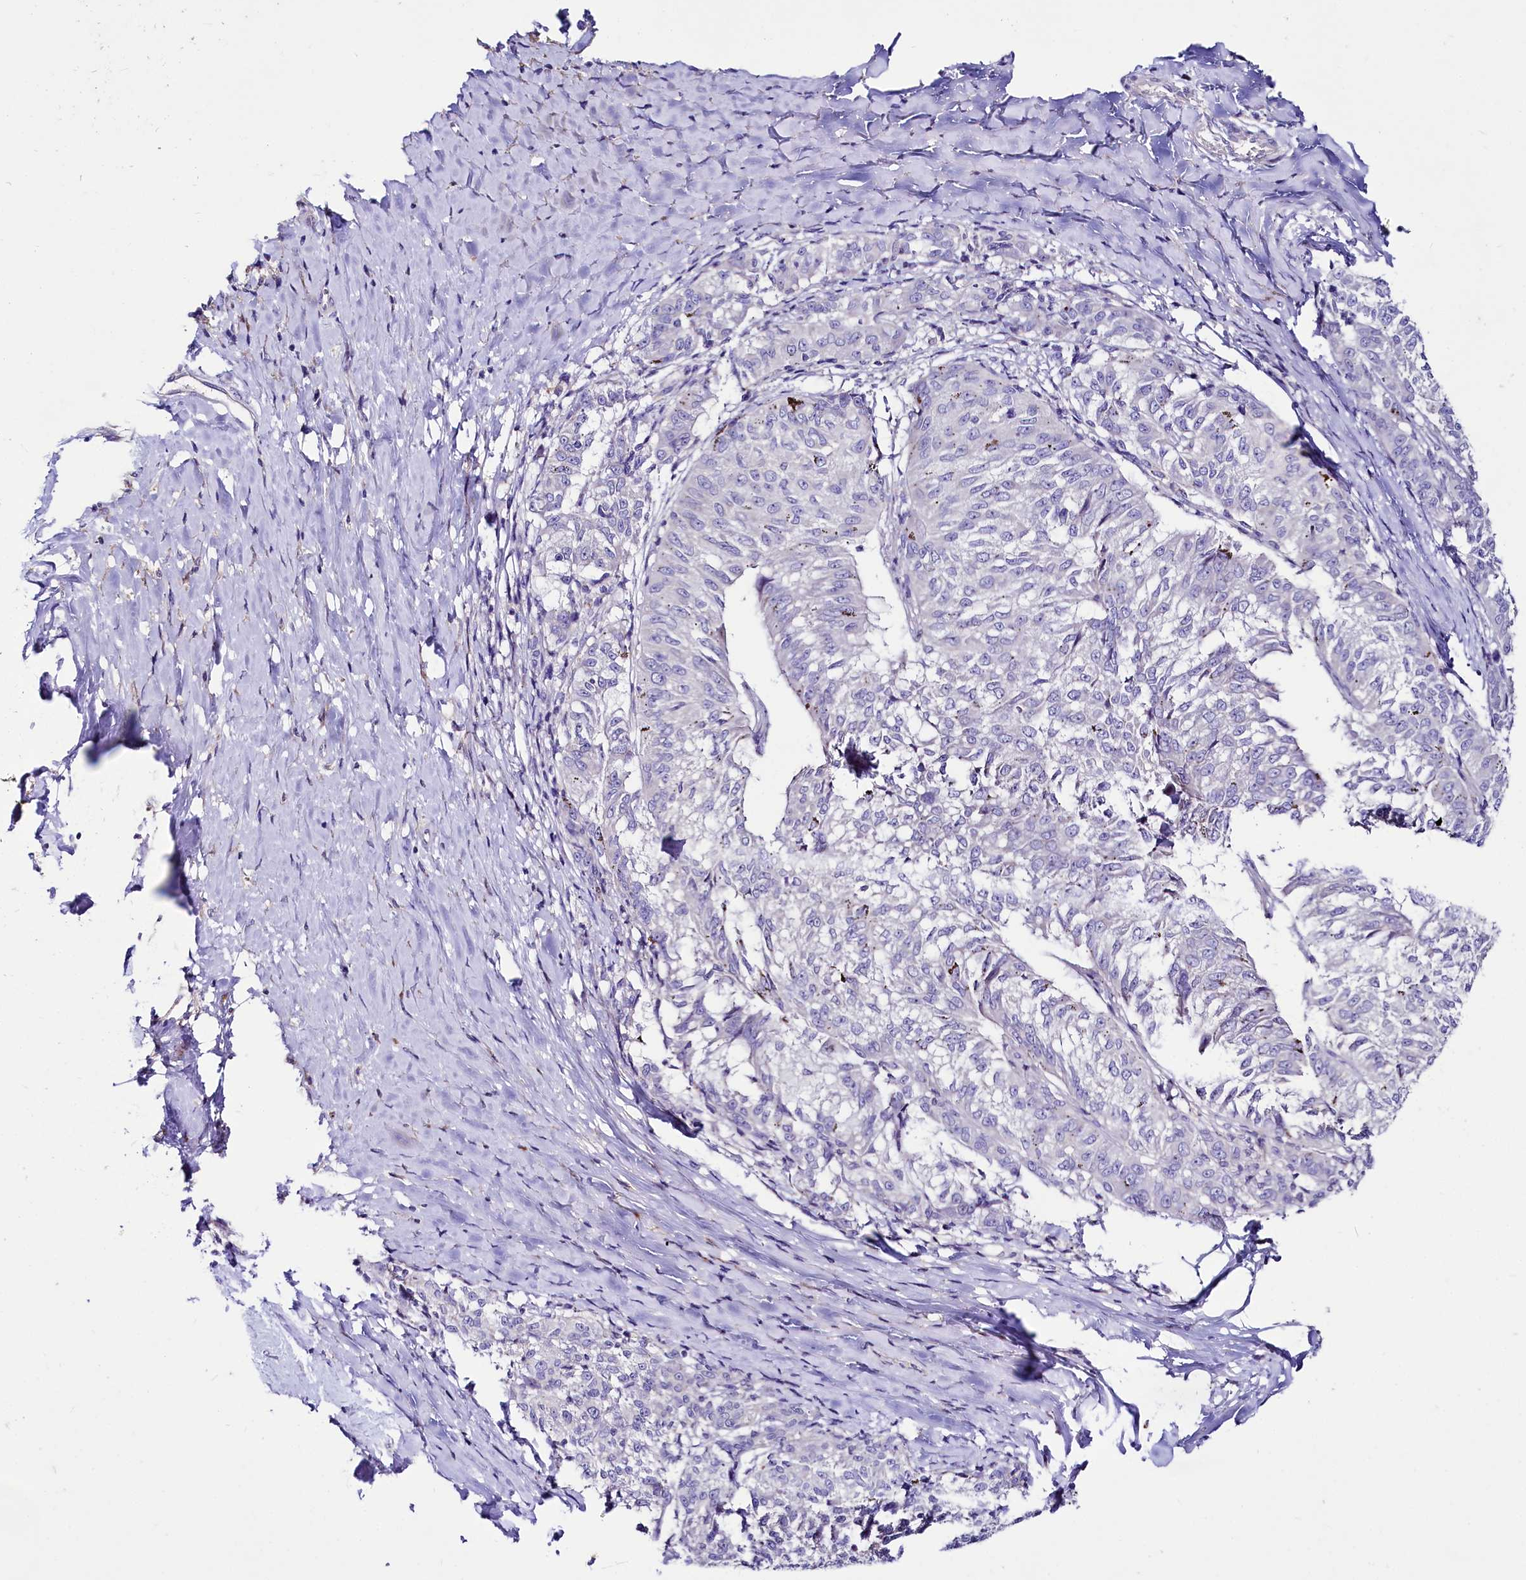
{"staining": {"intensity": "negative", "quantity": "none", "location": "none"}, "tissue": "melanoma", "cell_type": "Tumor cells", "image_type": "cancer", "snomed": [{"axis": "morphology", "description": "Malignant melanoma, NOS"}, {"axis": "topography", "description": "Skin"}], "caption": "Histopathology image shows no protein expression in tumor cells of malignant melanoma tissue. The staining is performed using DAB brown chromogen with nuclei counter-stained in using hematoxylin.", "gene": "ABHD5", "patient": {"sex": "female", "age": 72}}